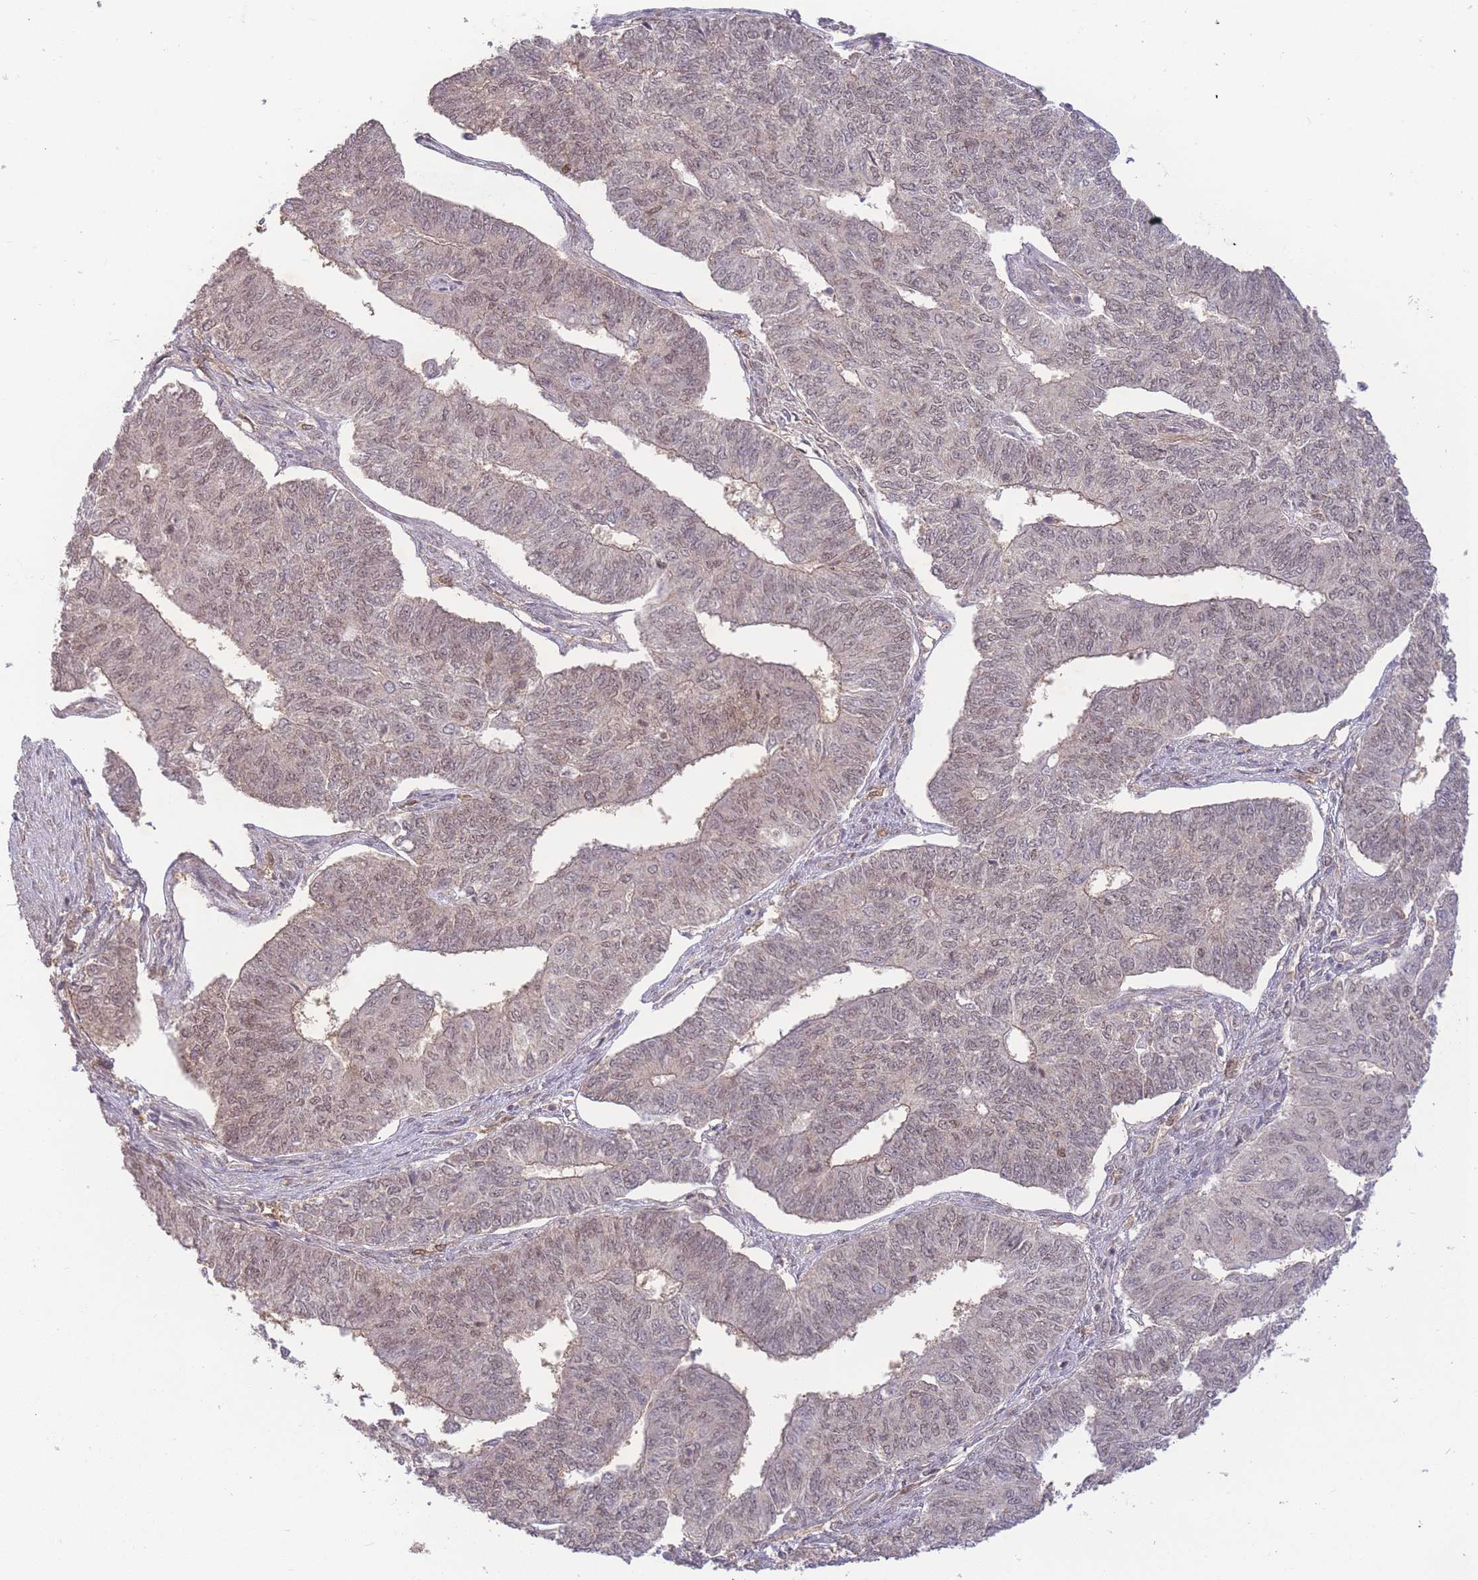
{"staining": {"intensity": "weak", "quantity": ">75%", "location": "cytoplasmic/membranous,nuclear"}, "tissue": "endometrial cancer", "cell_type": "Tumor cells", "image_type": "cancer", "snomed": [{"axis": "morphology", "description": "Adenocarcinoma, NOS"}, {"axis": "topography", "description": "Endometrium"}], "caption": "Protein expression analysis of human endometrial cancer (adenocarcinoma) reveals weak cytoplasmic/membranous and nuclear expression in approximately >75% of tumor cells.", "gene": "RNF144B", "patient": {"sex": "female", "age": 32}}